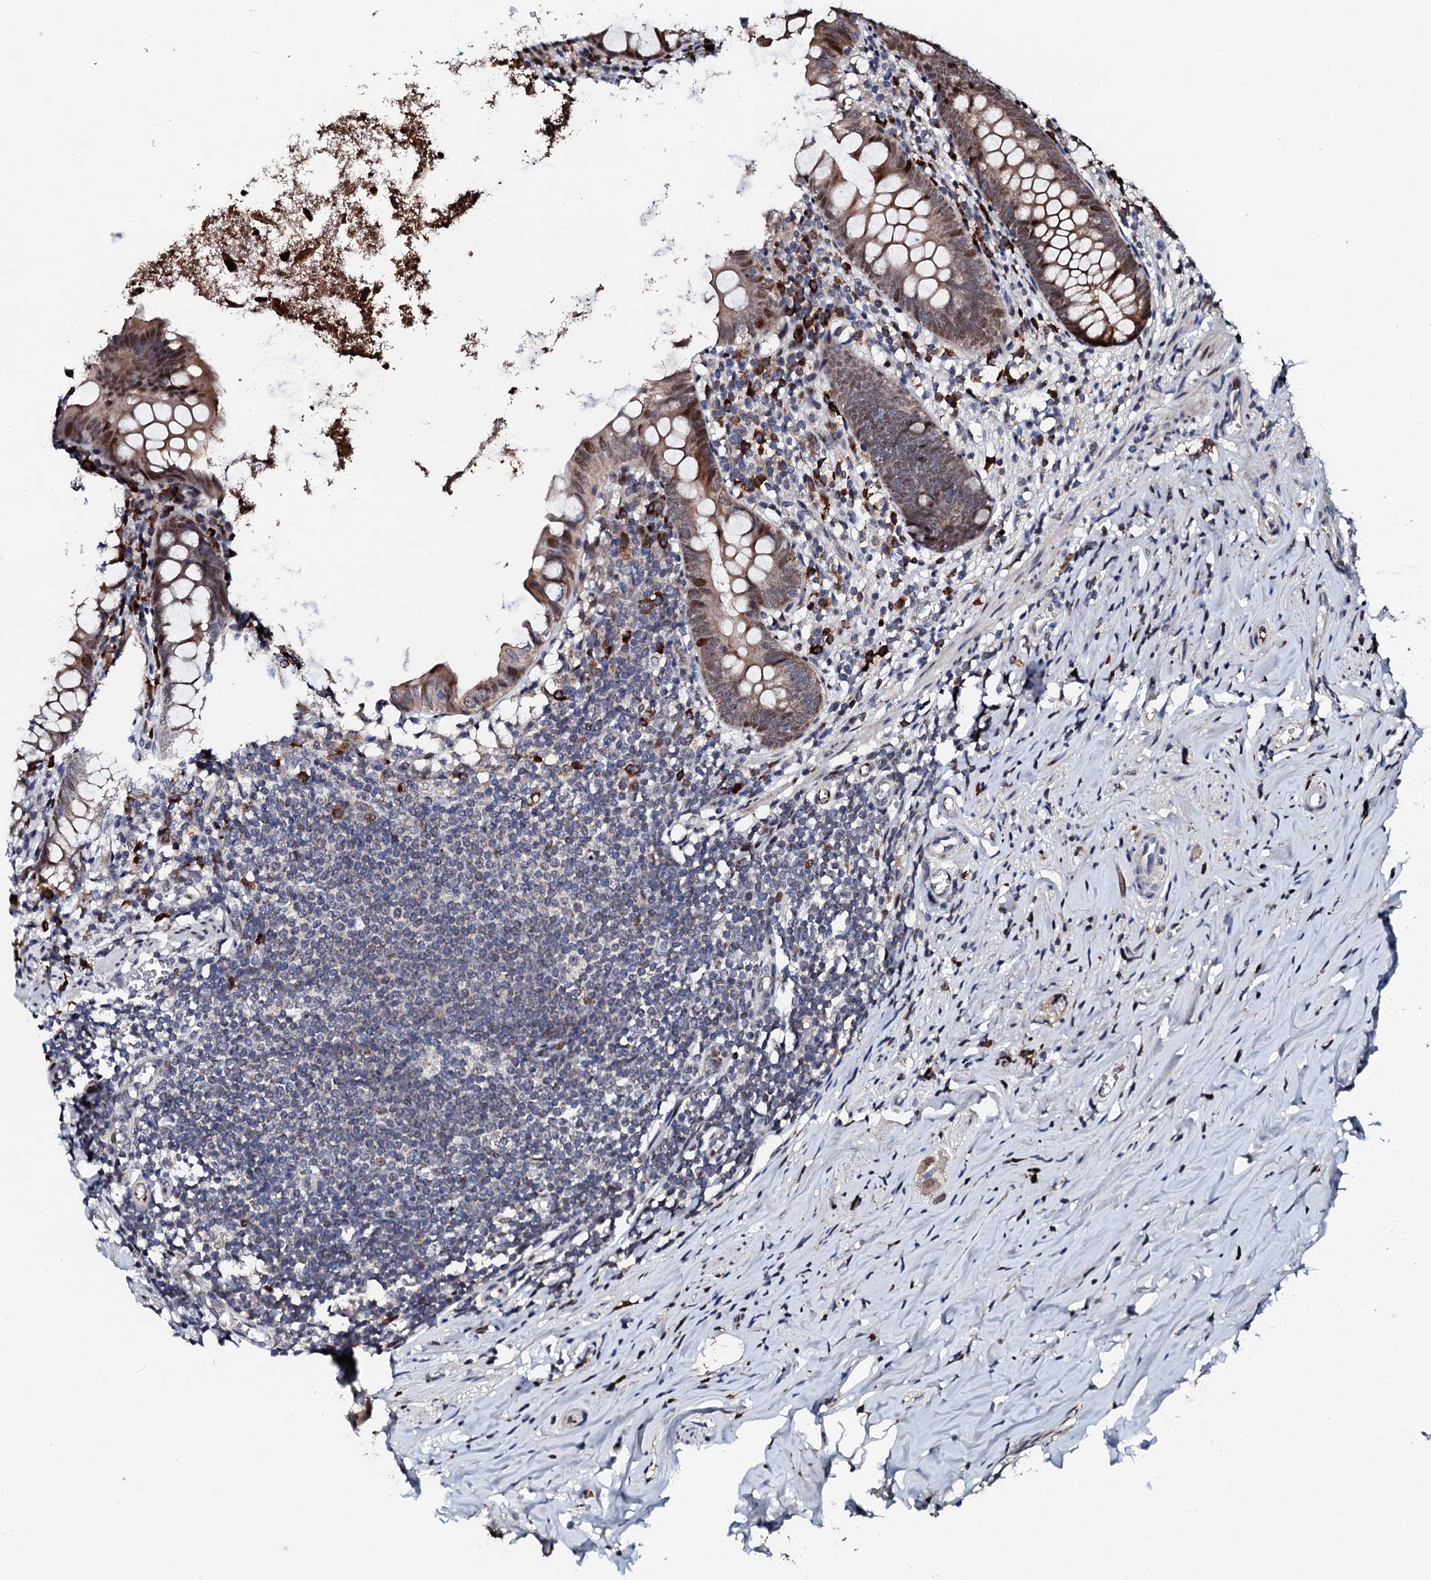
{"staining": {"intensity": "moderate", "quantity": ">75%", "location": "cytoplasmic/membranous,nuclear"}, "tissue": "appendix", "cell_type": "Glandular cells", "image_type": "normal", "snomed": [{"axis": "morphology", "description": "Normal tissue, NOS"}, {"axis": "topography", "description": "Appendix"}], "caption": "Immunohistochemistry micrograph of benign appendix: human appendix stained using immunohistochemistry exhibits medium levels of moderate protein expression localized specifically in the cytoplasmic/membranous,nuclear of glandular cells, appearing as a cytoplasmic/membranous,nuclear brown color.", "gene": "KIF18A", "patient": {"sex": "female", "age": 51}}